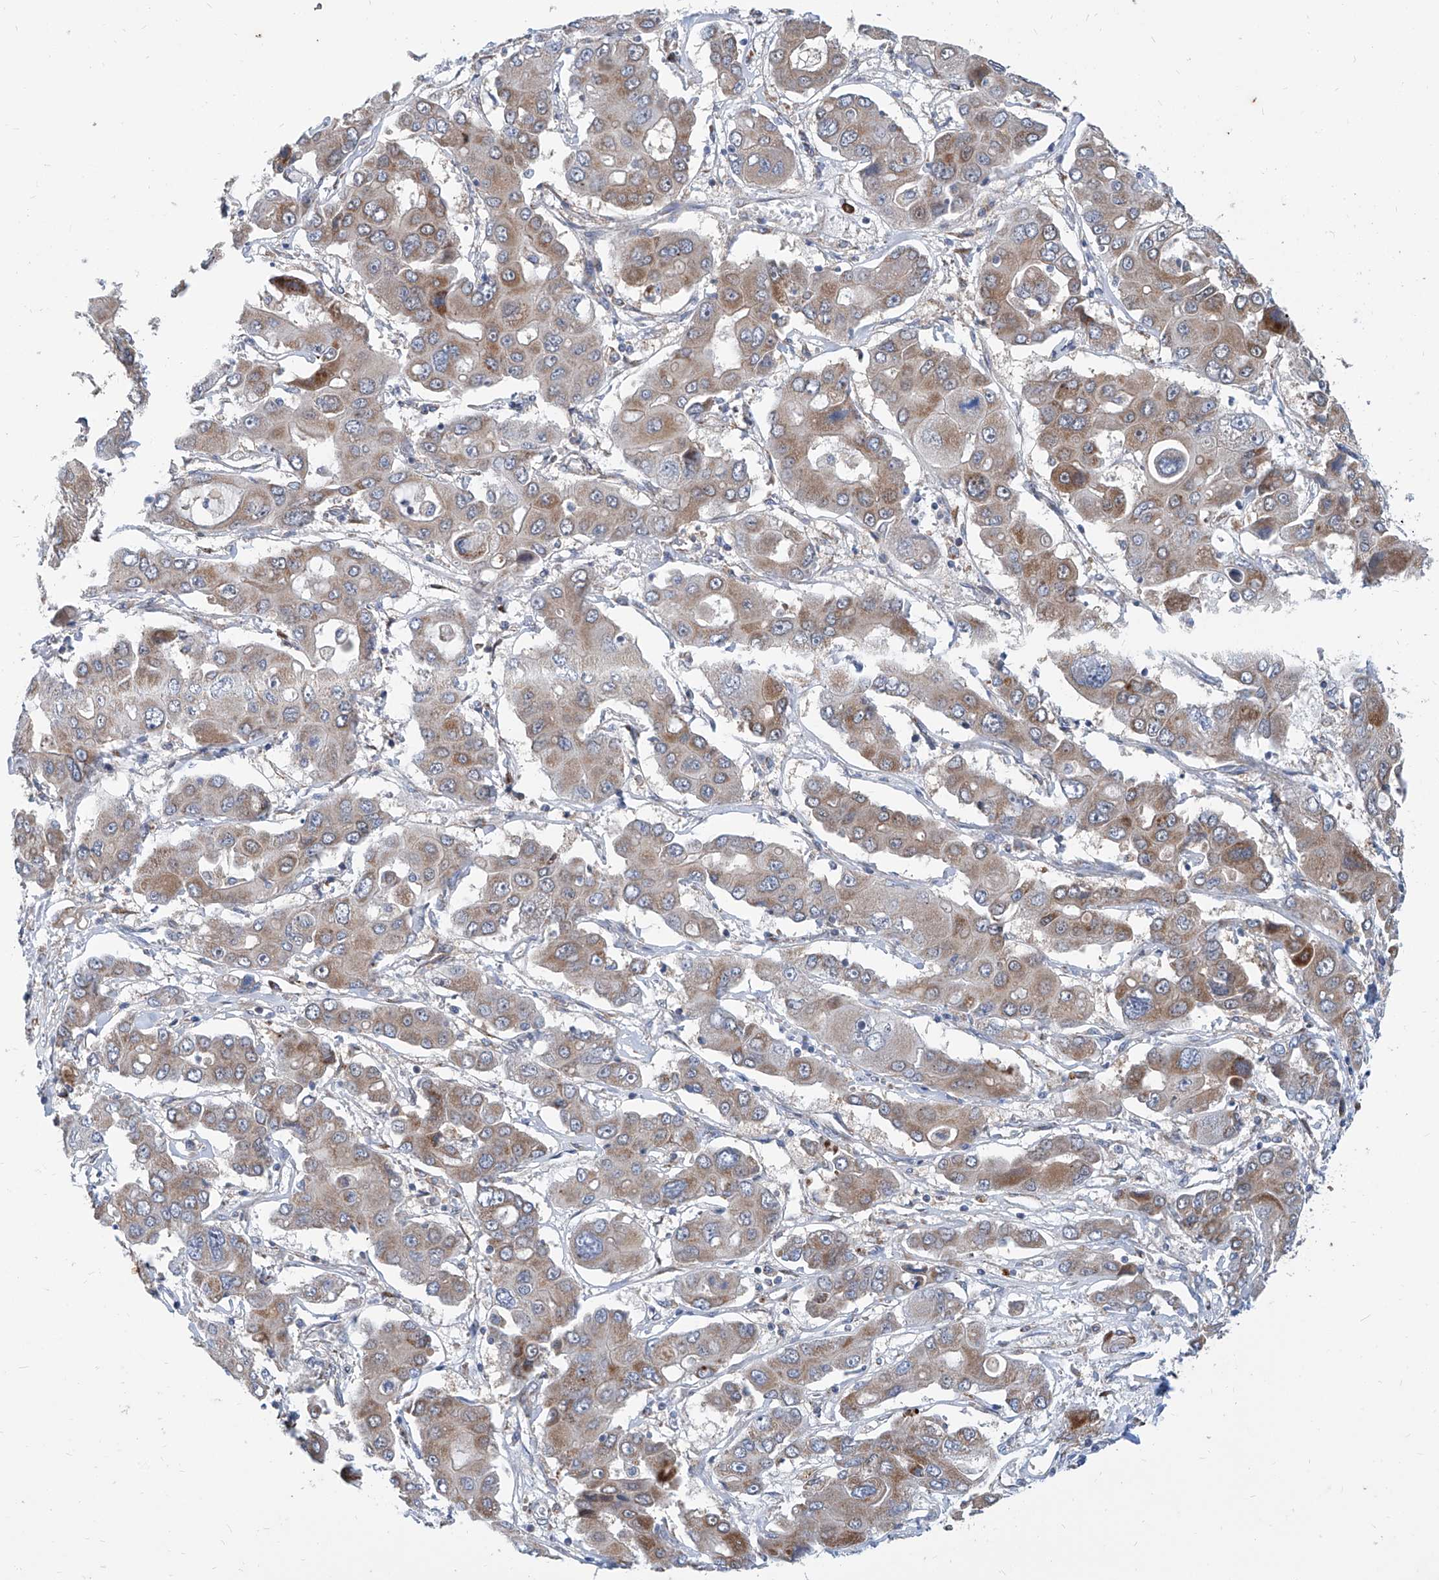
{"staining": {"intensity": "moderate", "quantity": "25%-75%", "location": "cytoplasmic/membranous"}, "tissue": "liver cancer", "cell_type": "Tumor cells", "image_type": "cancer", "snomed": [{"axis": "morphology", "description": "Cholangiocarcinoma"}, {"axis": "topography", "description": "Liver"}], "caption": "IHC micrograph of liver cancer stained for a protein (brown), which exhibits medium levels of moderate cytoplasmic/membranous positivity in about 25%-75% of tumor cells.", "gene": "USP48", "patient": {"sex": "male", "age": 67}}